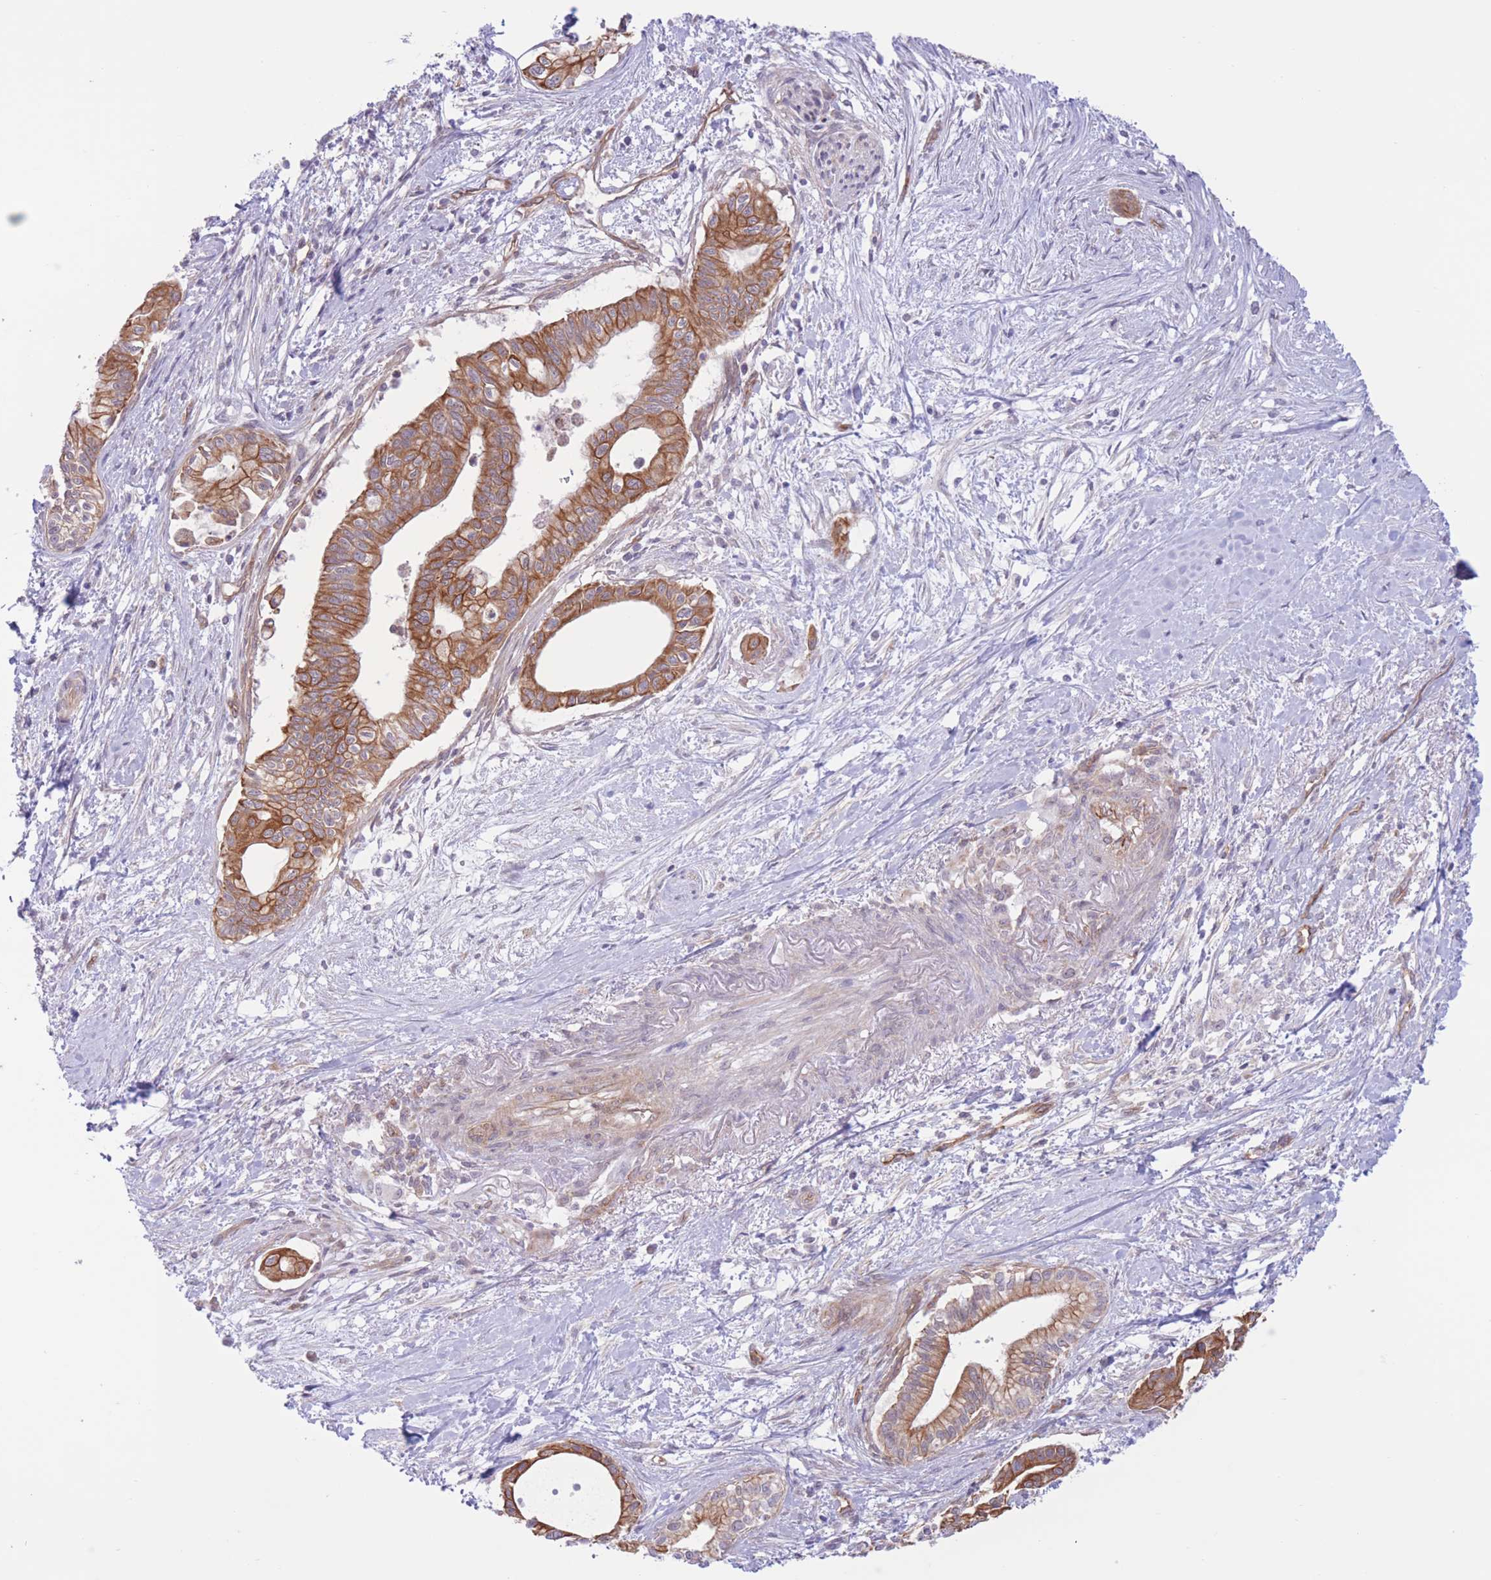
{"staining": {"intensity": "strong", "quantity": ">75%", "location": "cytoplasmic/membranous"}, "tissue": "pancreatic cancer", "cell_type": "Tumor cells", "image_type": "cancer", "snomed": [{"axis": "morphology", "description": "Adenocarcinoma, NOS"}, {"axis": "topography", "description": "Pancreas"}], "caption": "Pancreatic cancer (adenocarcinoma) was stained to show a protein in brown. There is high levels of strong cytoplasmic/membranous staining in approximately >75% of tumor cells. Ihc stains the protein in brown and the nuclei are stained blue.", "gene": "MRPS31", "patient": {"sex": "male", "age": 78}}